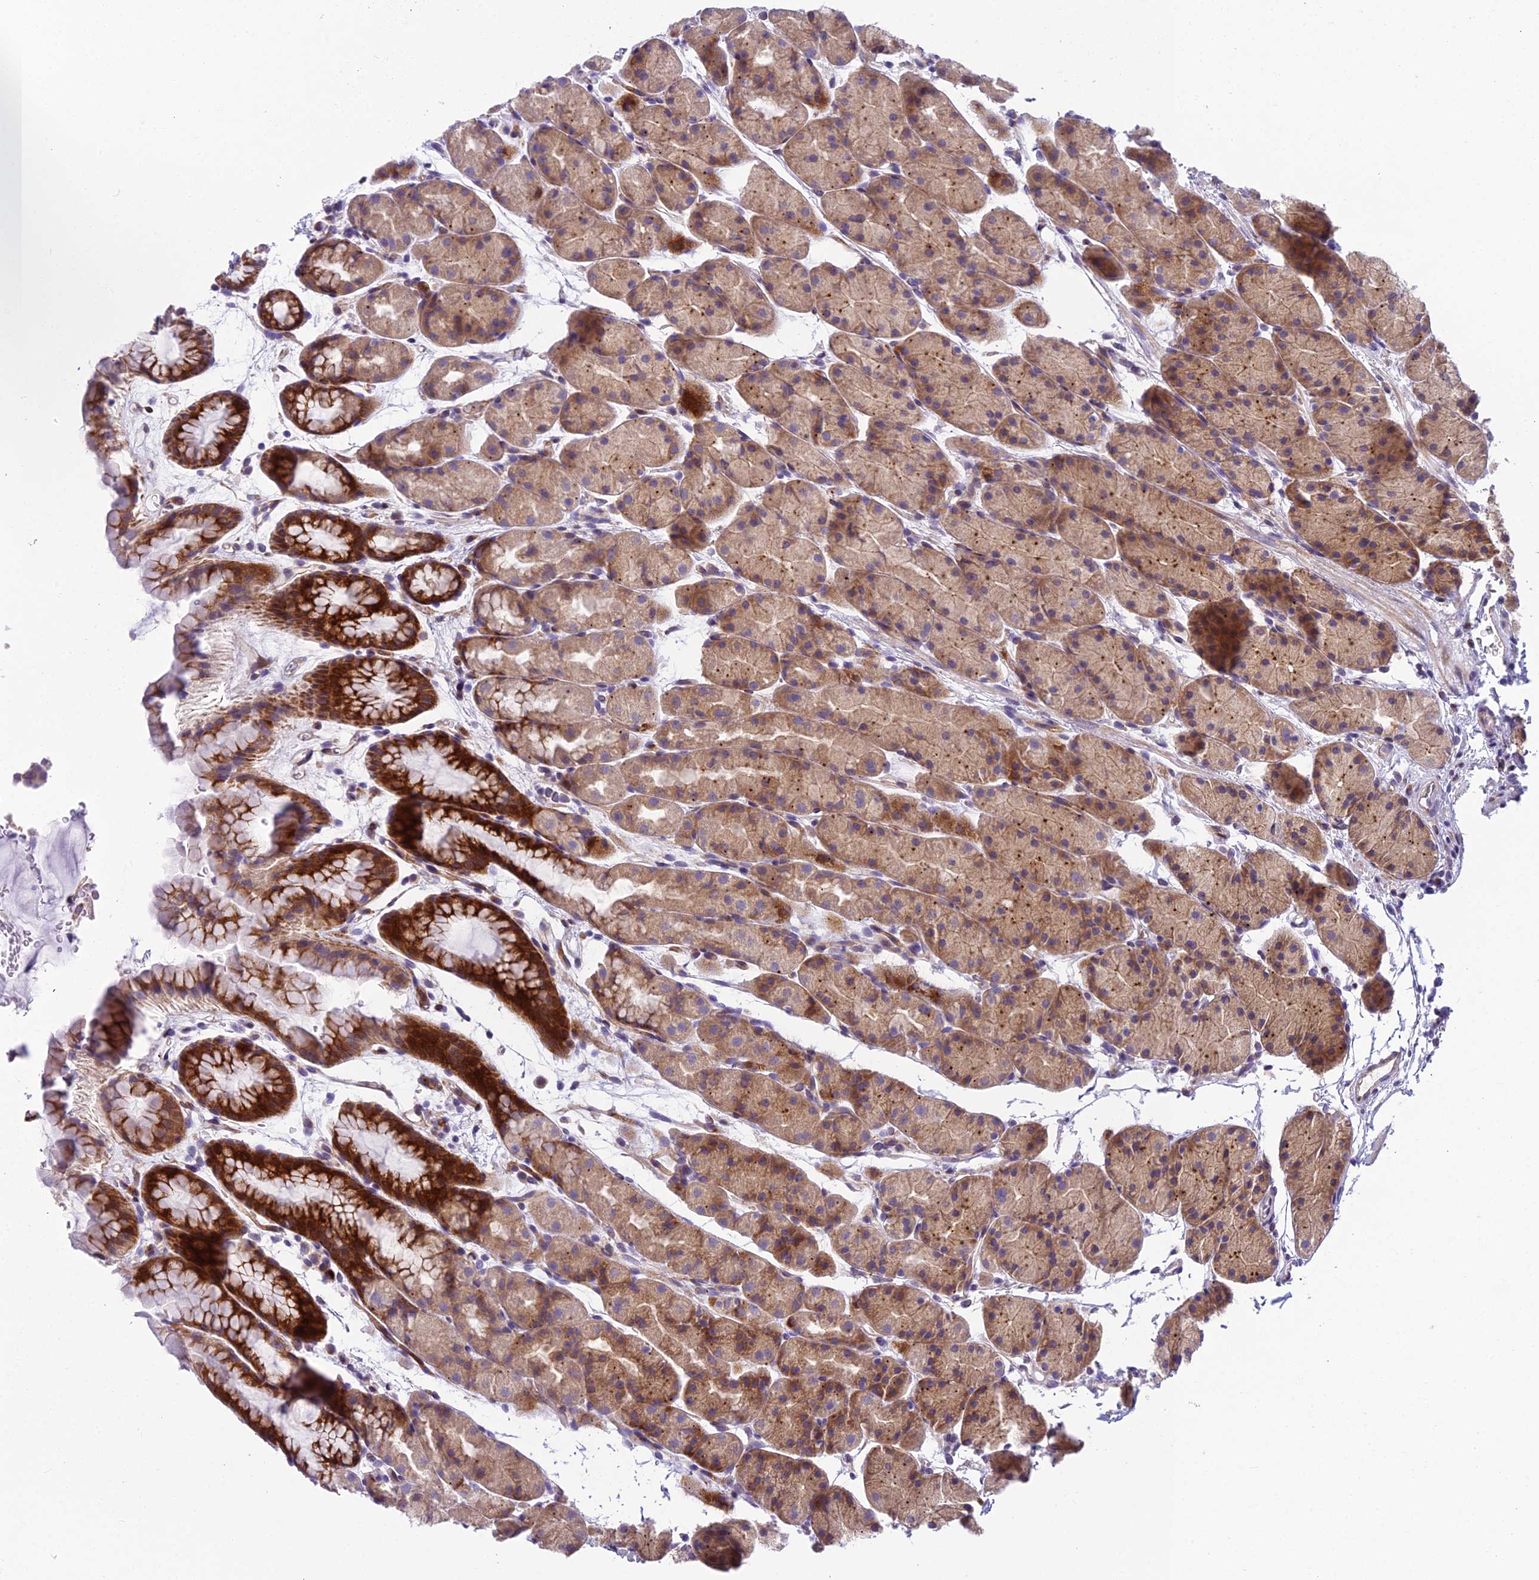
{"staining": {"intensity": "moderate", "quantity": ">75%", "location": "cytoplasmic/membranous"}, "tissue": "stomach", "cell_type": "Glandular cells", "image_type": "normal", "snomed": [{"axis": "morphology", "description": "Normal tissue, NOS"}, {"axis": "topography", "description": "Stomach, upper"}, {"axis": "topography", "description": "Stomach"}], "caption": "Normal stomach was stained to show a protein in brown. There is medium levels of moderate cytoplasmic/membranous staining in approximately >75% of glandular cells.", "gene": "PCDHB14", "patient": {"sex": "male", "age": 47}}